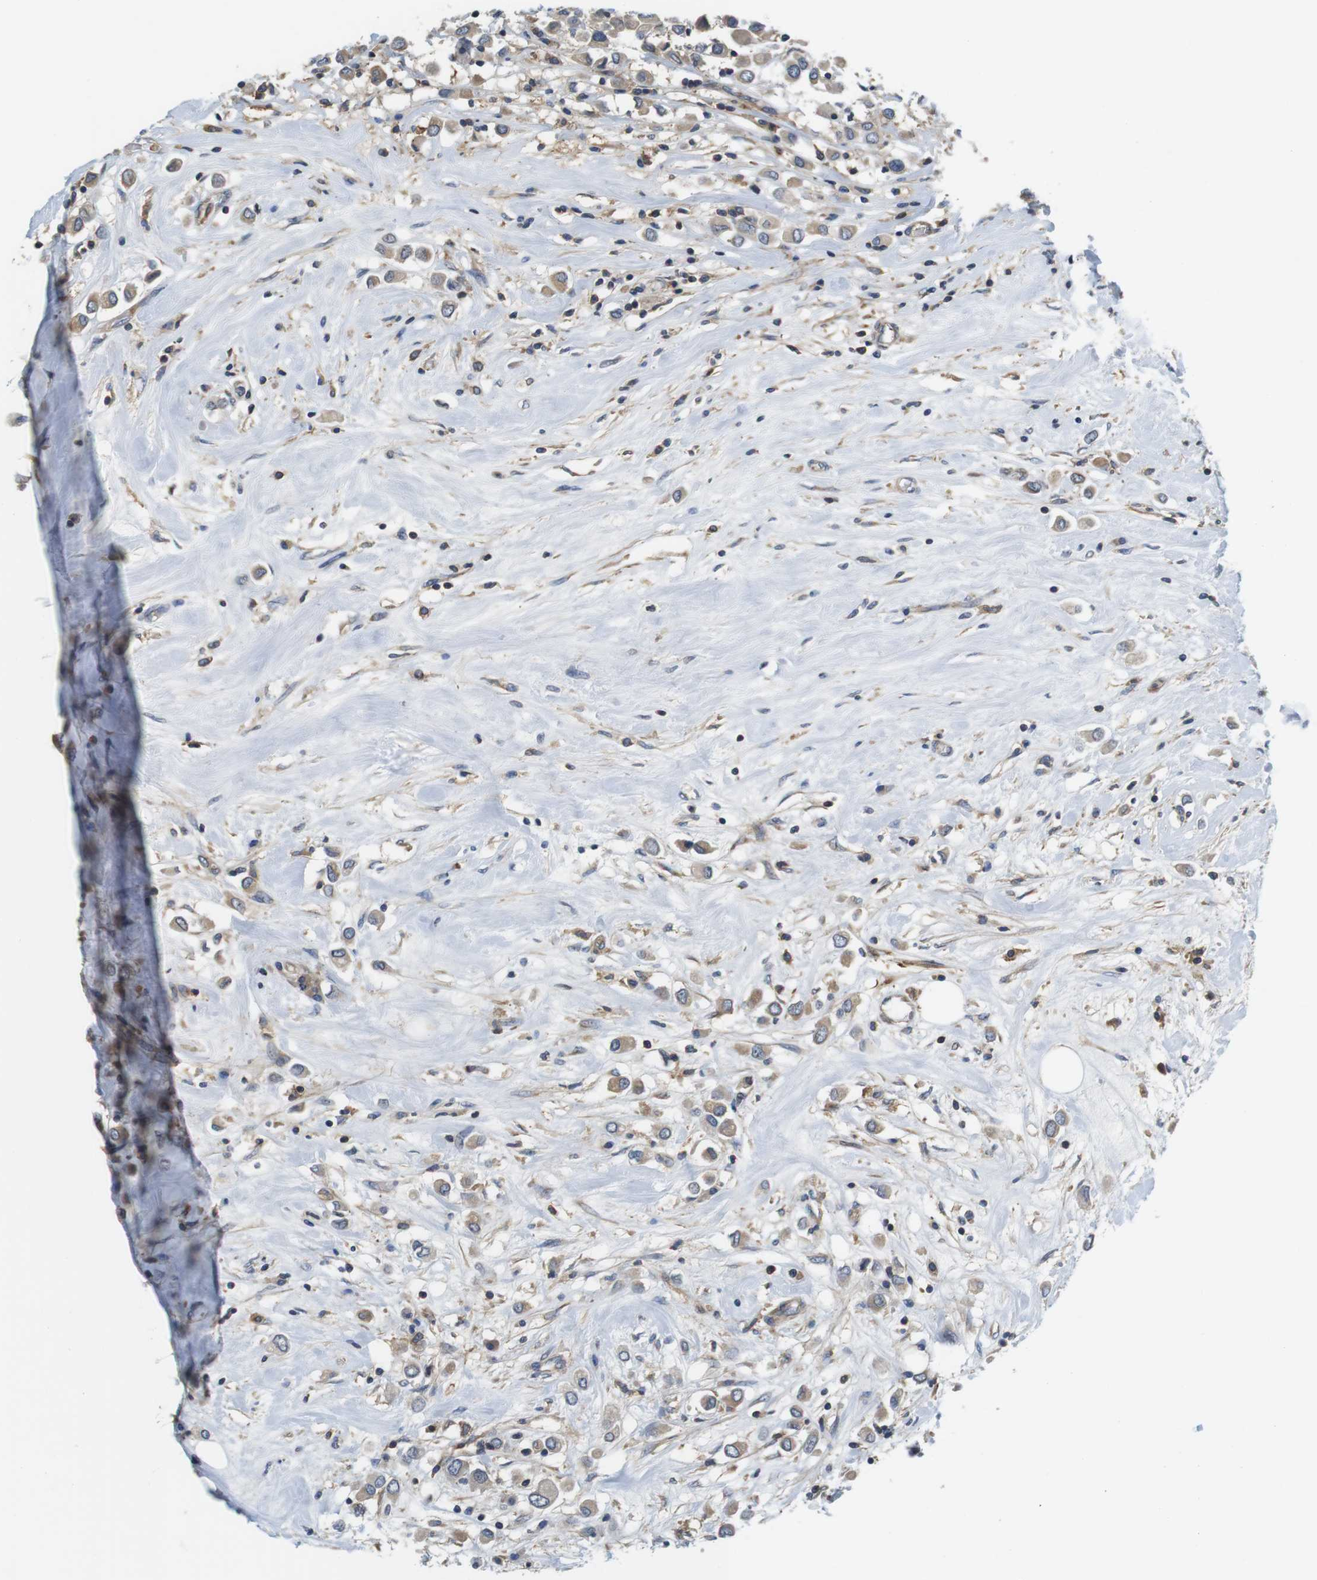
{"staining": {"intensity": "weak", "quantity": ">75%", "location": "cytoplasmic/membranous"}, "tissue": "breast cancer", "cell_type": "Tumor cells", "image_type": "cancer", "snomed": [{"axis": "morphology", "description": "Duct carcinoma"}, {"axis": "topography", "description": "Breast"}], "caption": "A low amount of weak cytoplasmic/membranous staining is appreciated in approximately >75% of tumor cells in breast infiltrating ductal carcinoma tissue.", "gene": "HERPUD2", "patient": {"sex": "female", "age": 61}}